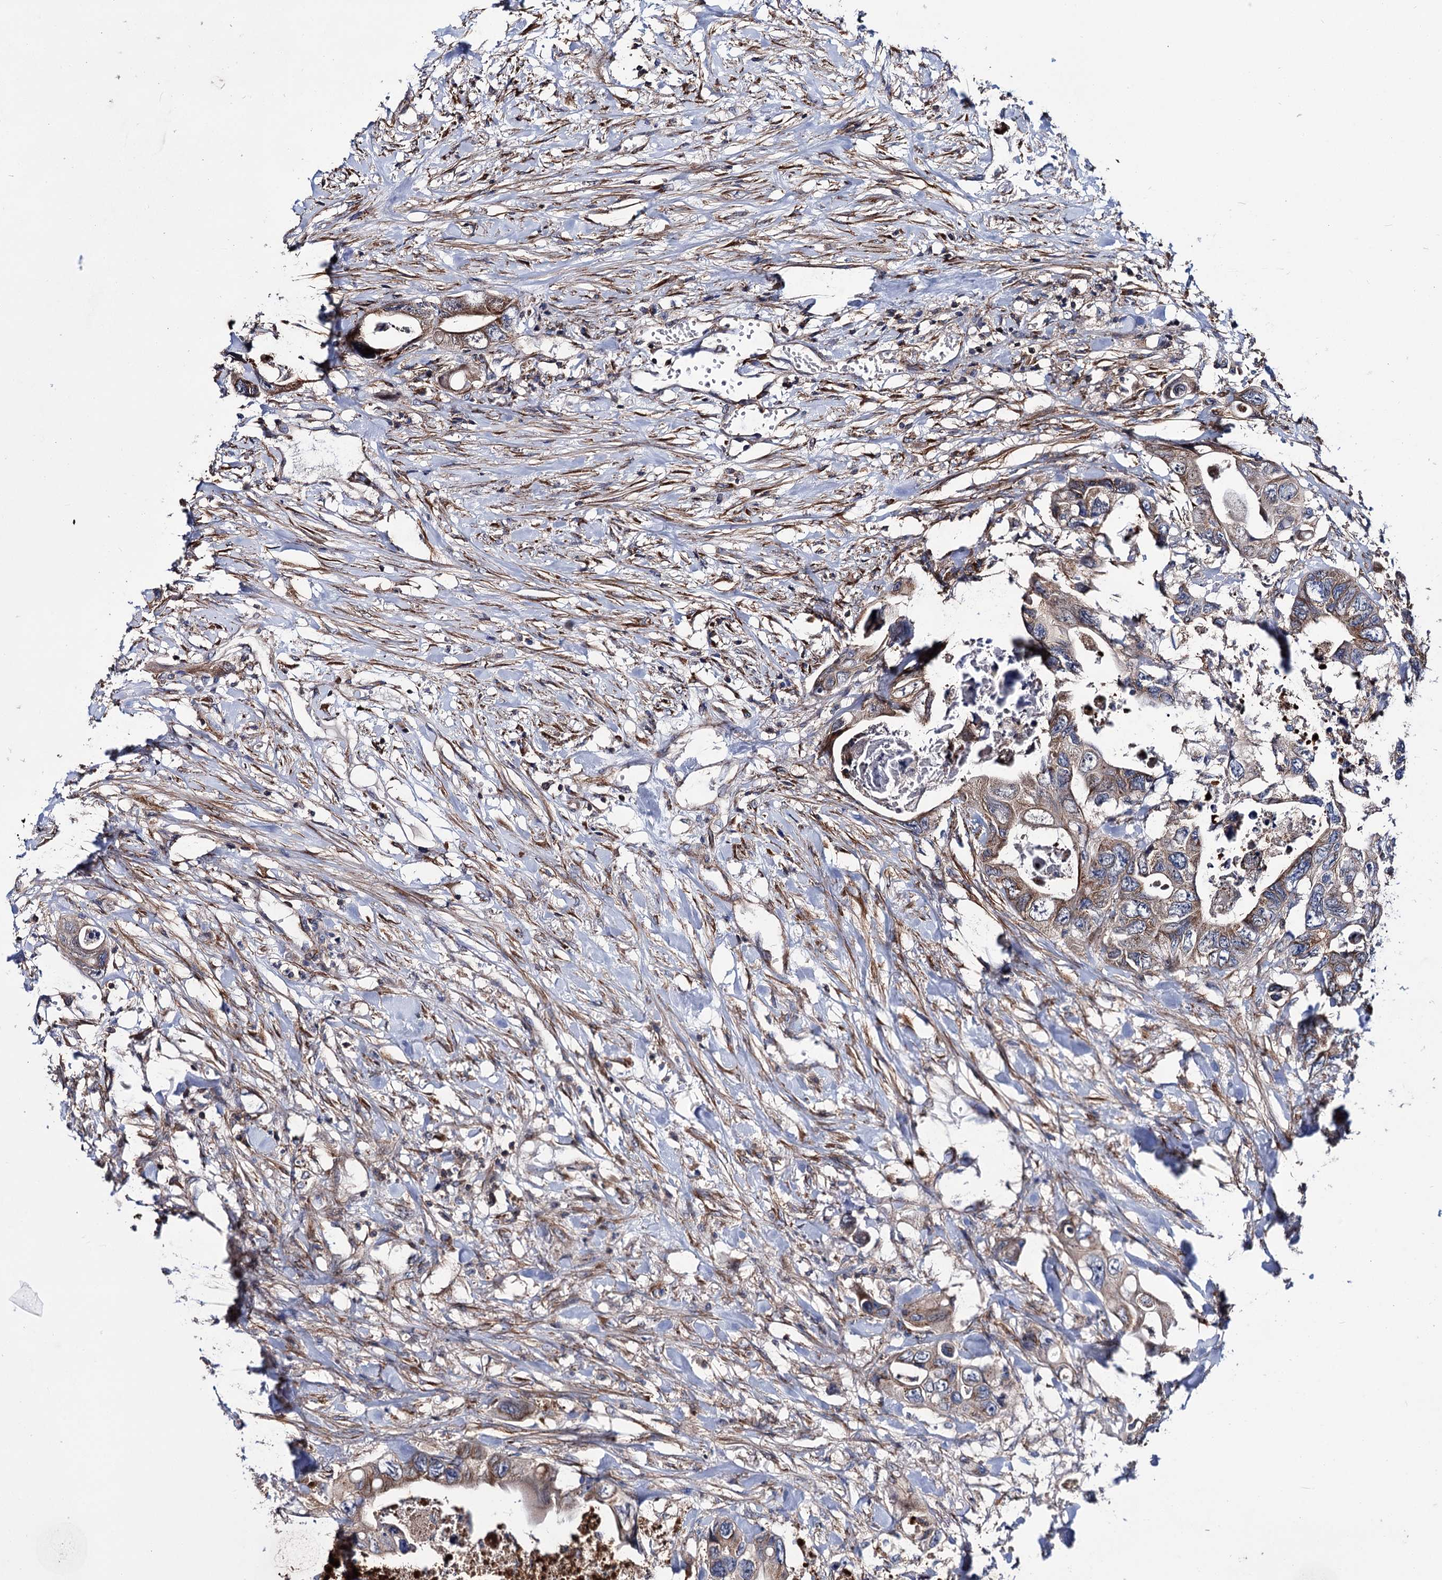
{"staining": {"intensity": "weak", "quantity": ">75%", "location": "cytoplasmic/membranous"}, "tissue": "colorectal cancer", "cell_type": "Tumor cells", "image_type": "cancer", "snomed": [{"axis": "morphology", "description": "Adenocarcinoma, NOS"}, {"axis": "topography", "description": "Rectum"}], "caption": "Colorectal cancer (adenocarcinoma) tissue reveals weak cytoplasmic/membranous staining in about >75% of tumor cells, visualized by immunohistochemistry. (DAB IHC with brightfield microscopy, high magnification).", "gene": "DEF6", "patient": {"sex": "male", "age": 57}}